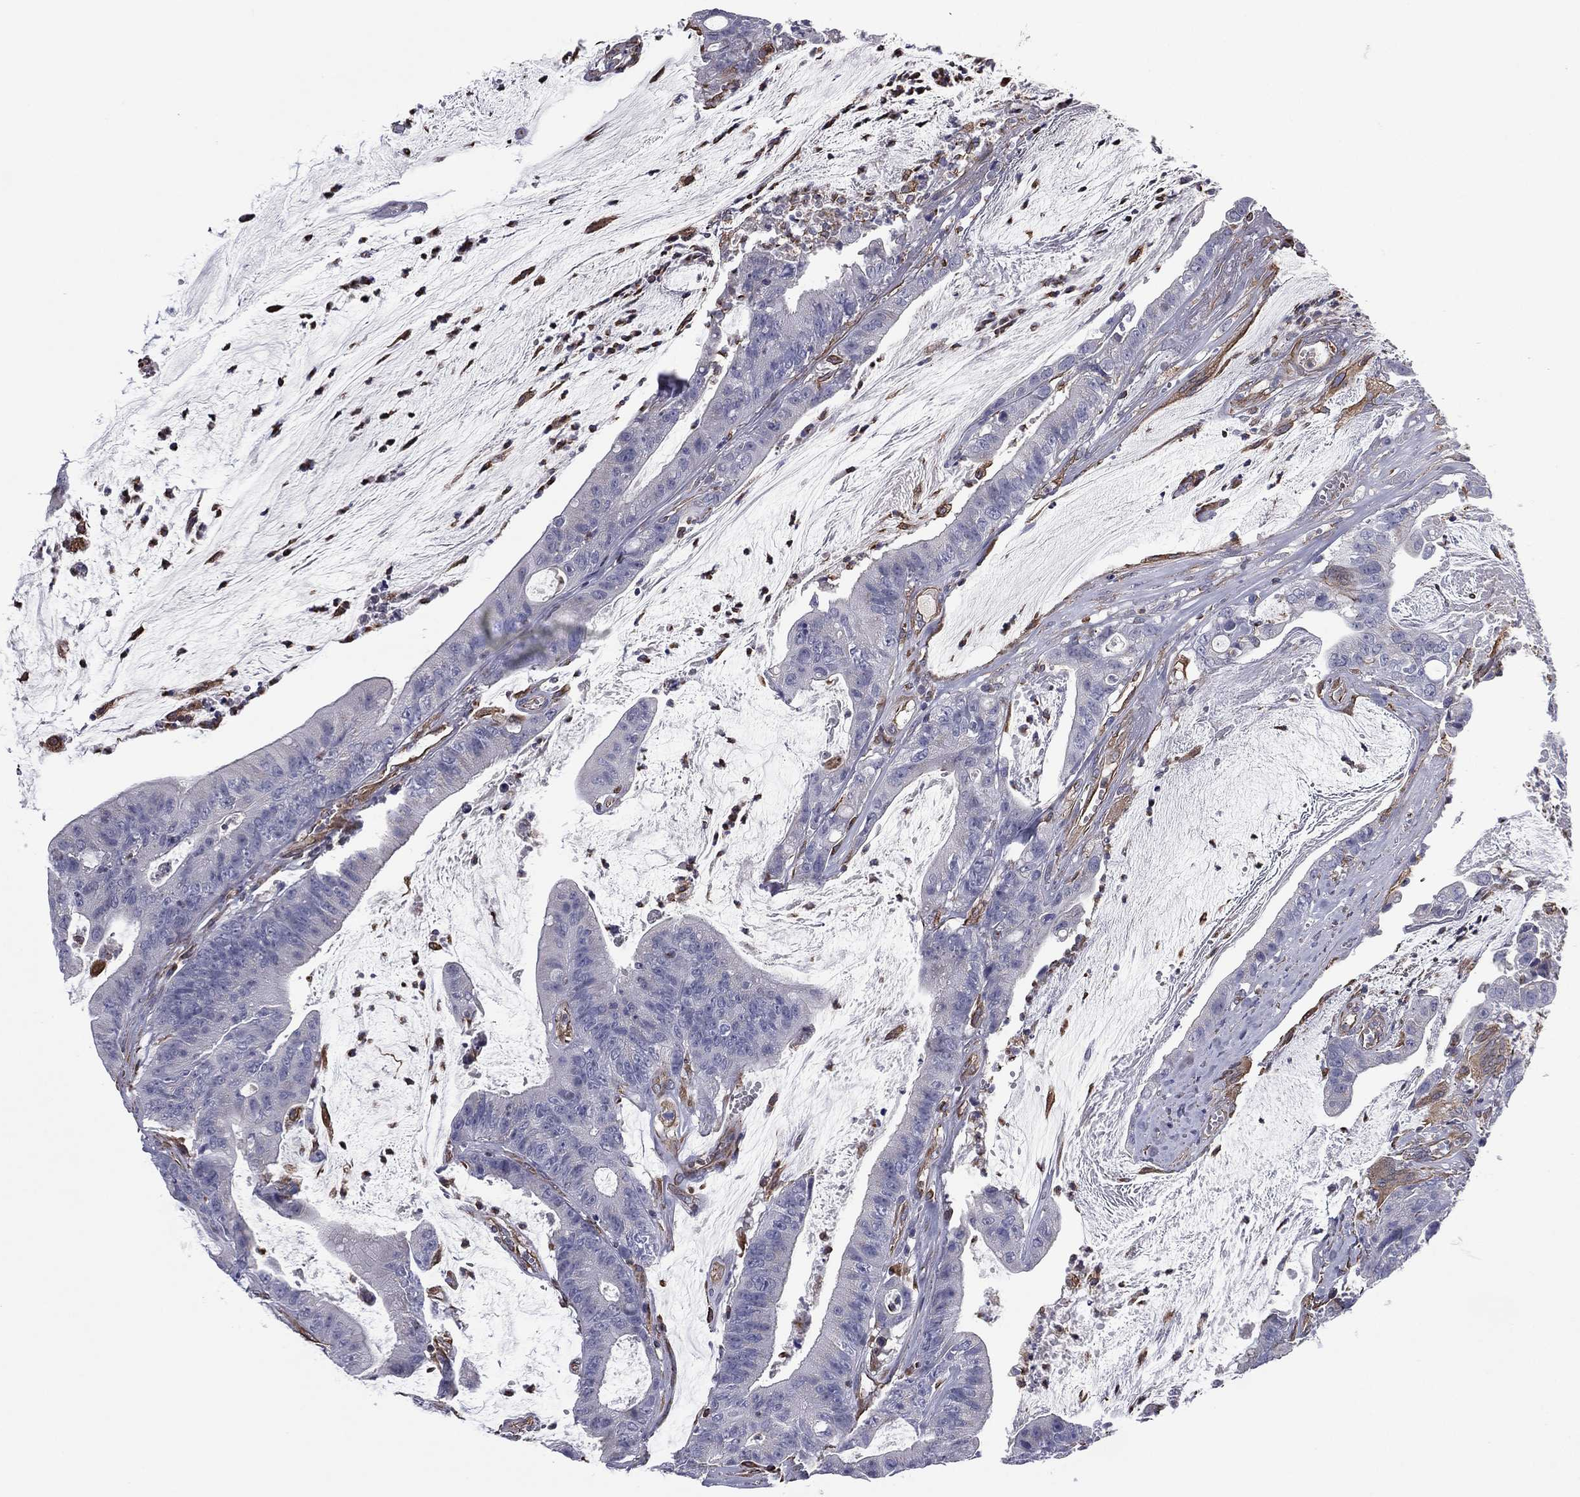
{"staining": {"intensity": "negative", "quantity": "none", "location": "none"}, "tissue": "colorectal cancer", "cell_type": "Tumor cells", "image_type": "cancer", "snomed": [{"axis": "morphology", "description": "Adenocarcinoma, NOS"}, {"axis": "topography", "description": "Colon"}], "caption": "Immunohistochemistry (IHC) image of human colorectal adenocarcinoma stained for a protein (brown), which exhibits no expression in tumor cells.", "gene": "SCUBE1", "patient": {"sex": "female", "age": 69}}